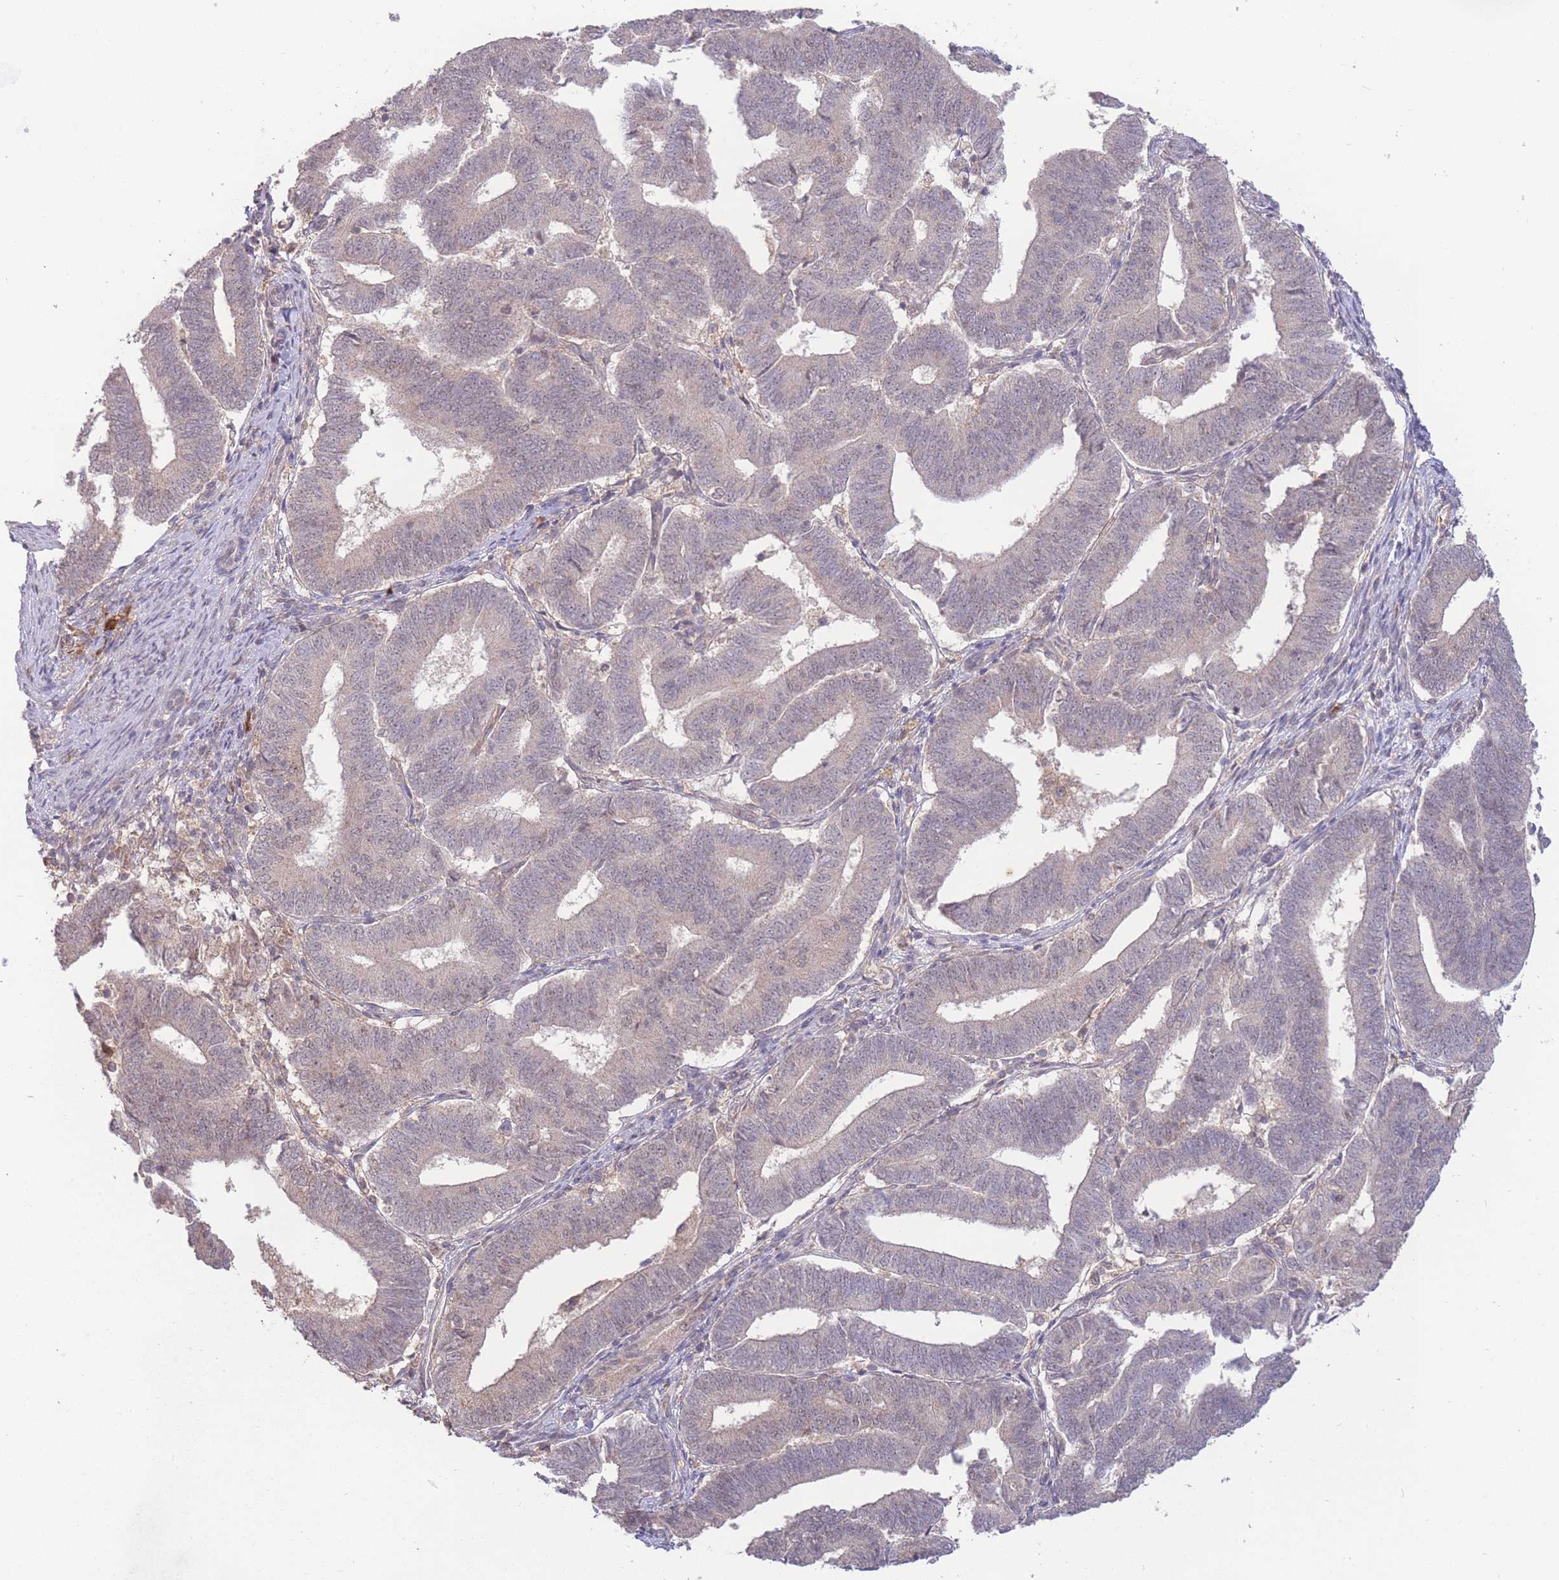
{"staining": {"intensity": "negative", "quantity": "none", "location": "none"}, "tissue": "endometrial cancer", "cell_type": "Tumor cells", "image_type": "cancer", "snomed": [{"axis": "morphology", "description": "Adenocarcinoma, NOS"}, {"axis": "topography", "description": "Endometrium"}], "caption": "Adenocarcinoma (endometrial) was stained to show a protein in brown. There is no significant expression in tumor cells.", "gene": "RNF144B", "patient": {"sex": "female", "age": 70}}